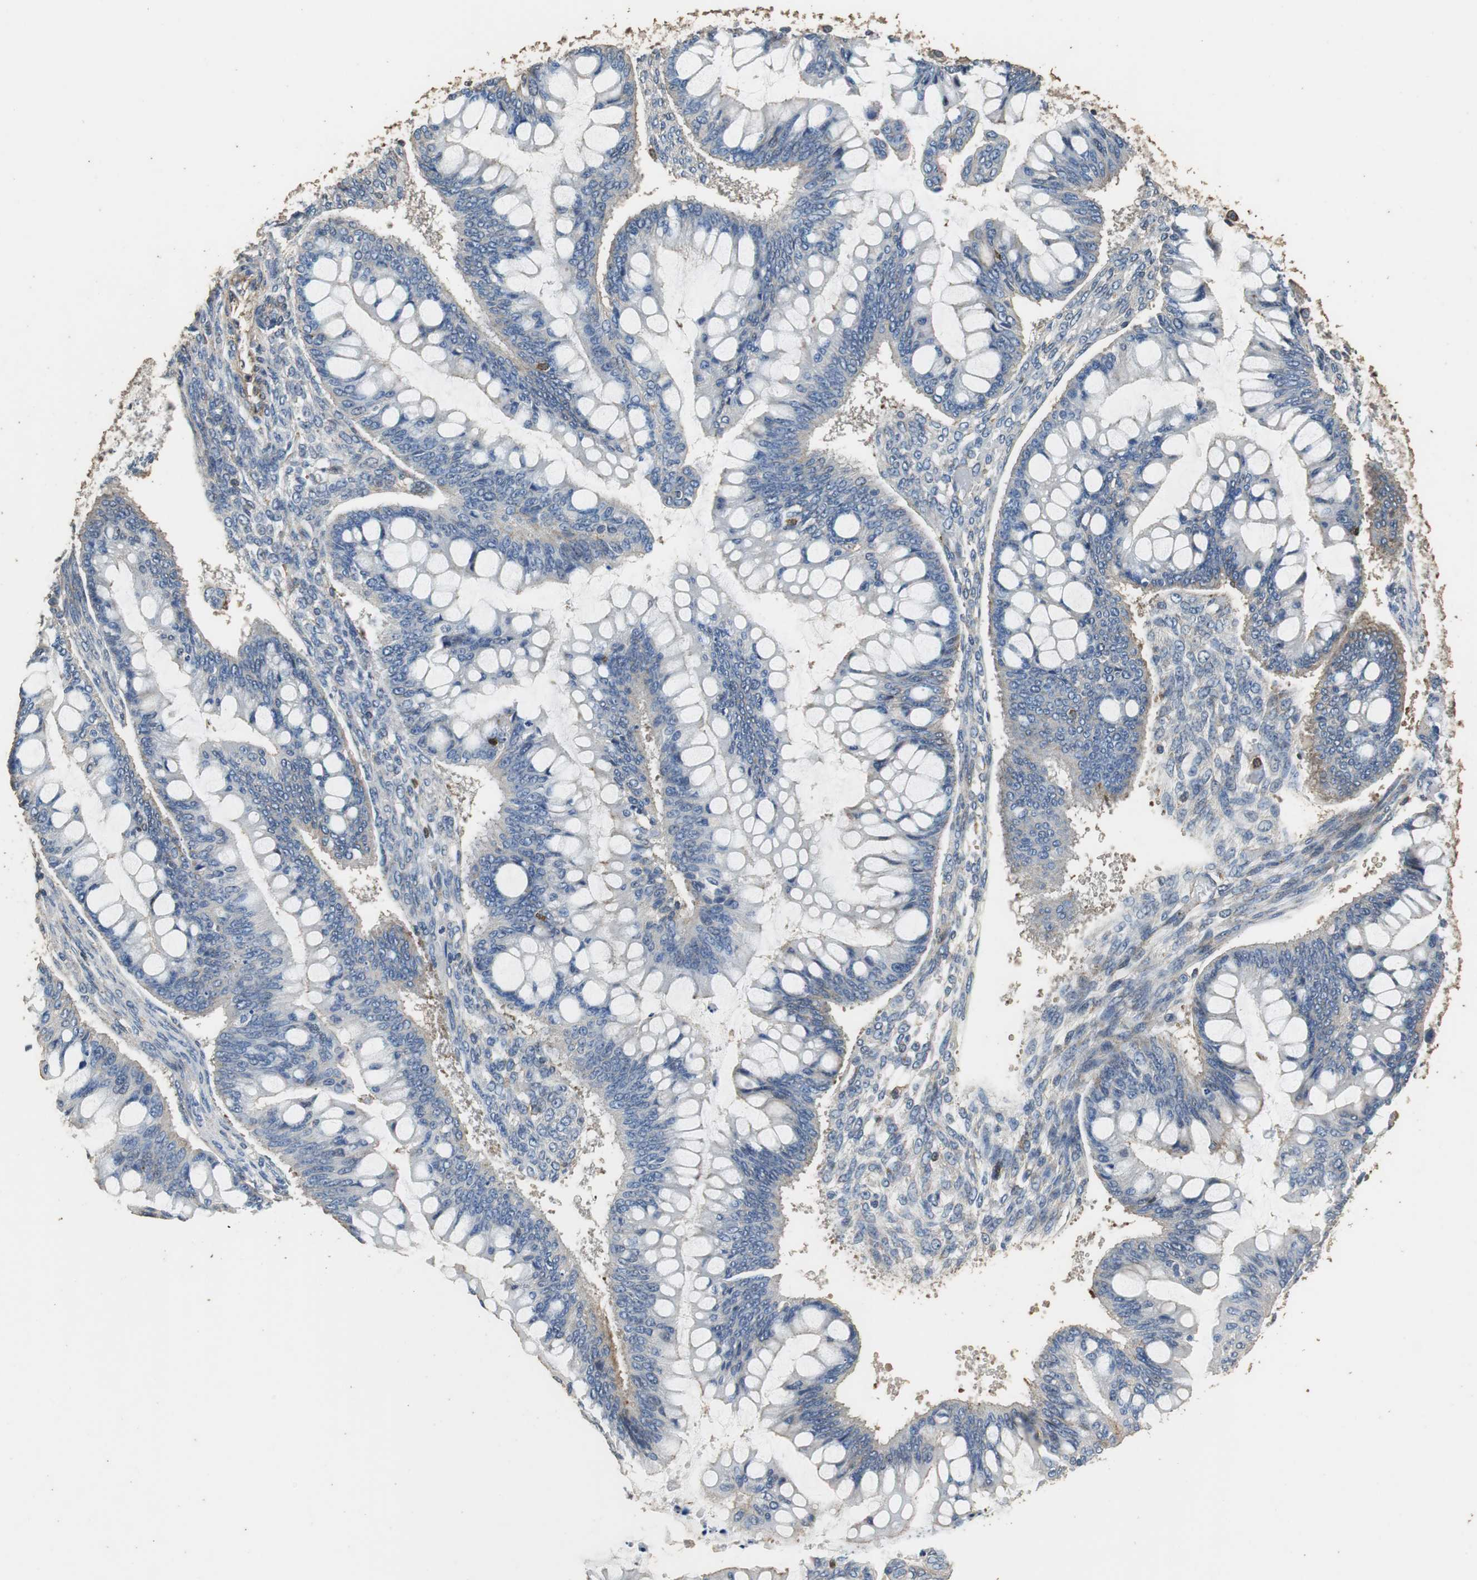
{"staining": {"intensity": "negative", "quantity": "none", "location": "none"}, "tissue": "ovarian cancer", "cell_type": "Tumor cells", "image_type": "cancer", "snomed": [{"axis": "morphology", "description": "Cystadenocarcinoma, mucinous, NOS"}, {"axis": "topography", "description": "Ovary"}], "caption": "An image of ovarian cancer stained for a protein exhibits no brown staining in tumor cells.", "gene": "PRKRA", "patient": {"sex": "female", "age": 73}}